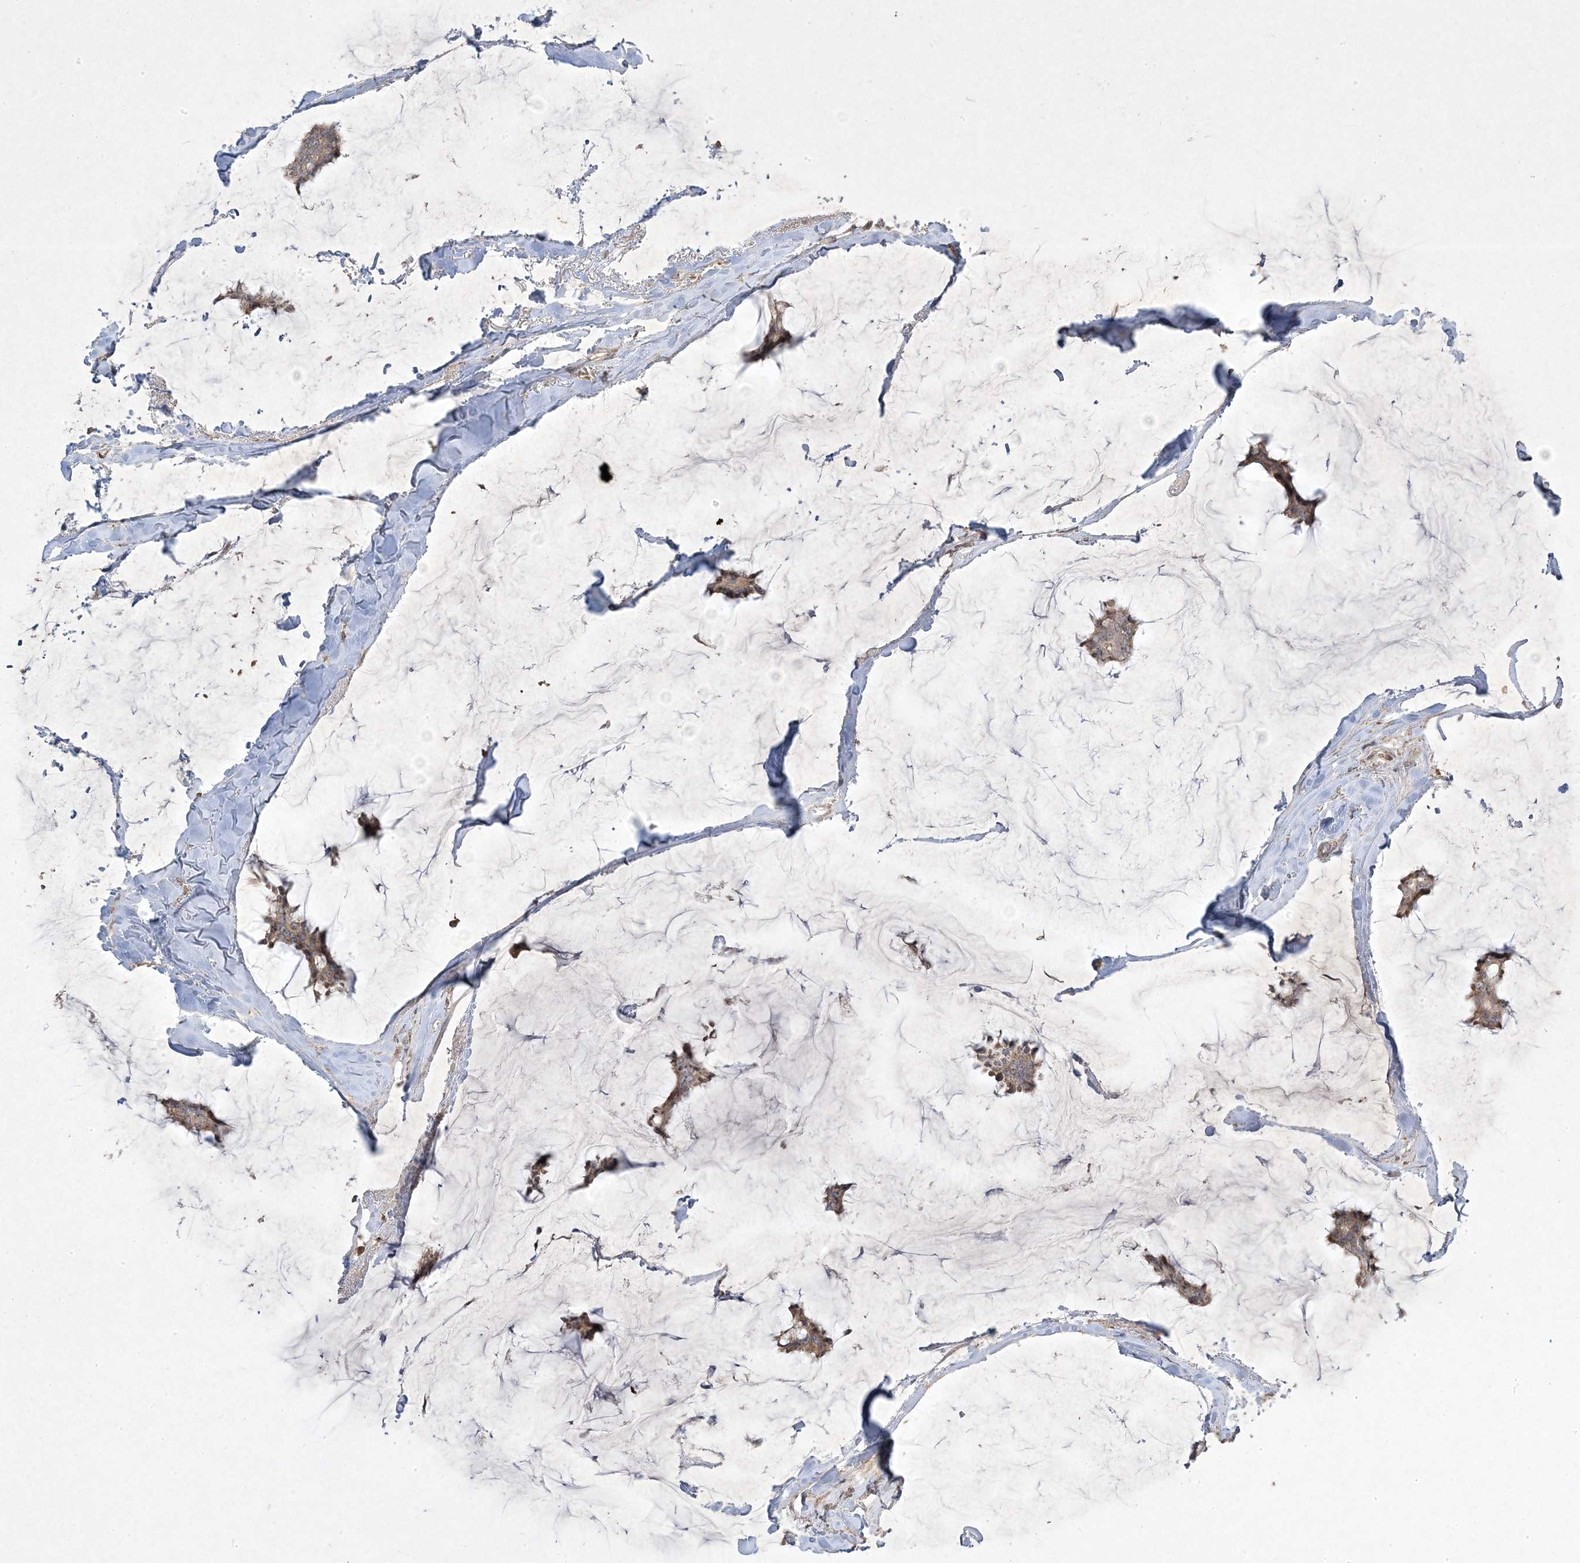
{"staining": {"intensity": "weak", "quantity": "25%-75%", "location": "cytoplasmic/membranous"}, "tissue": "breast cancer", "cell_type": "Tumor cells", "image_type": "cancer", "snomed": [{"axis": "morphology", "description": "Duct carcinoma"}, {"axis": "topography", "description": "Breast"}], "caption": "Immunohistochemical staining of human breast infiltrating ductal carcinoma reveals low levels of weak cytoplasmic/membranous positivity in approximately 25%-75% of tumor cells.", "gene": "RGL4", "patient": {"sex": "female", "age": 93}}